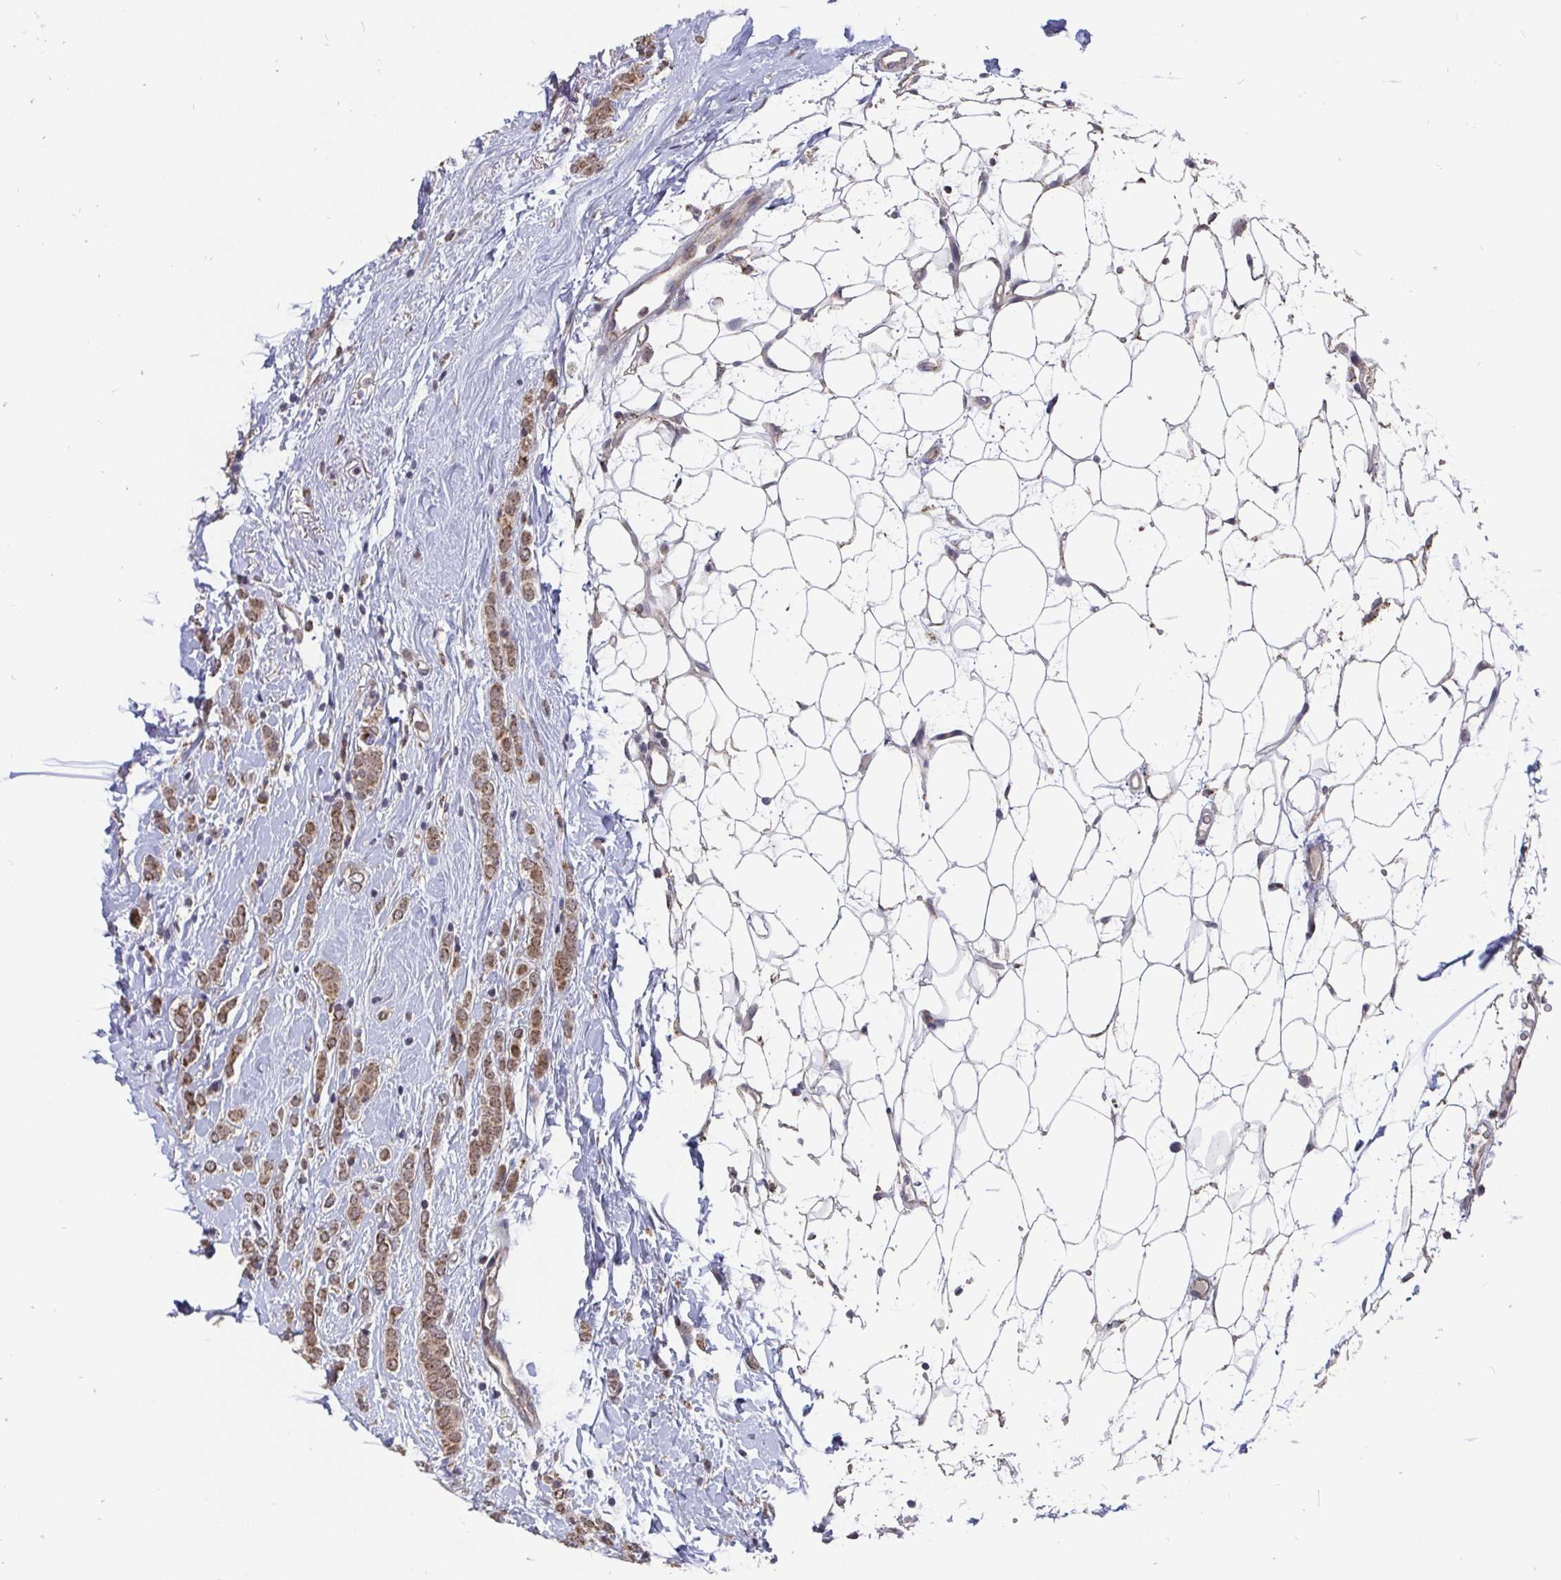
{"staining": {"intensity": "moderate", "quantity": ">75%", "location": "cytoplasmic/membranous"}, "tissue": "breast cancer", "cell_type": "Tumor cells", "image_type": "cancer", "snomed": [{"axis": "morphology", "description": "Lobular carcinoma"}, {"axis": "topography", "description": "Breast"}], "caption": "An IHC photomicrograph of tumor tissue is shown. Protein staining in brown highlights moderate cytoplasmic/membranous positivity in breast lobular carcinoma within tumor cells.", "gene": "PDF", "patient": {"sex": "female", "age": 49}}